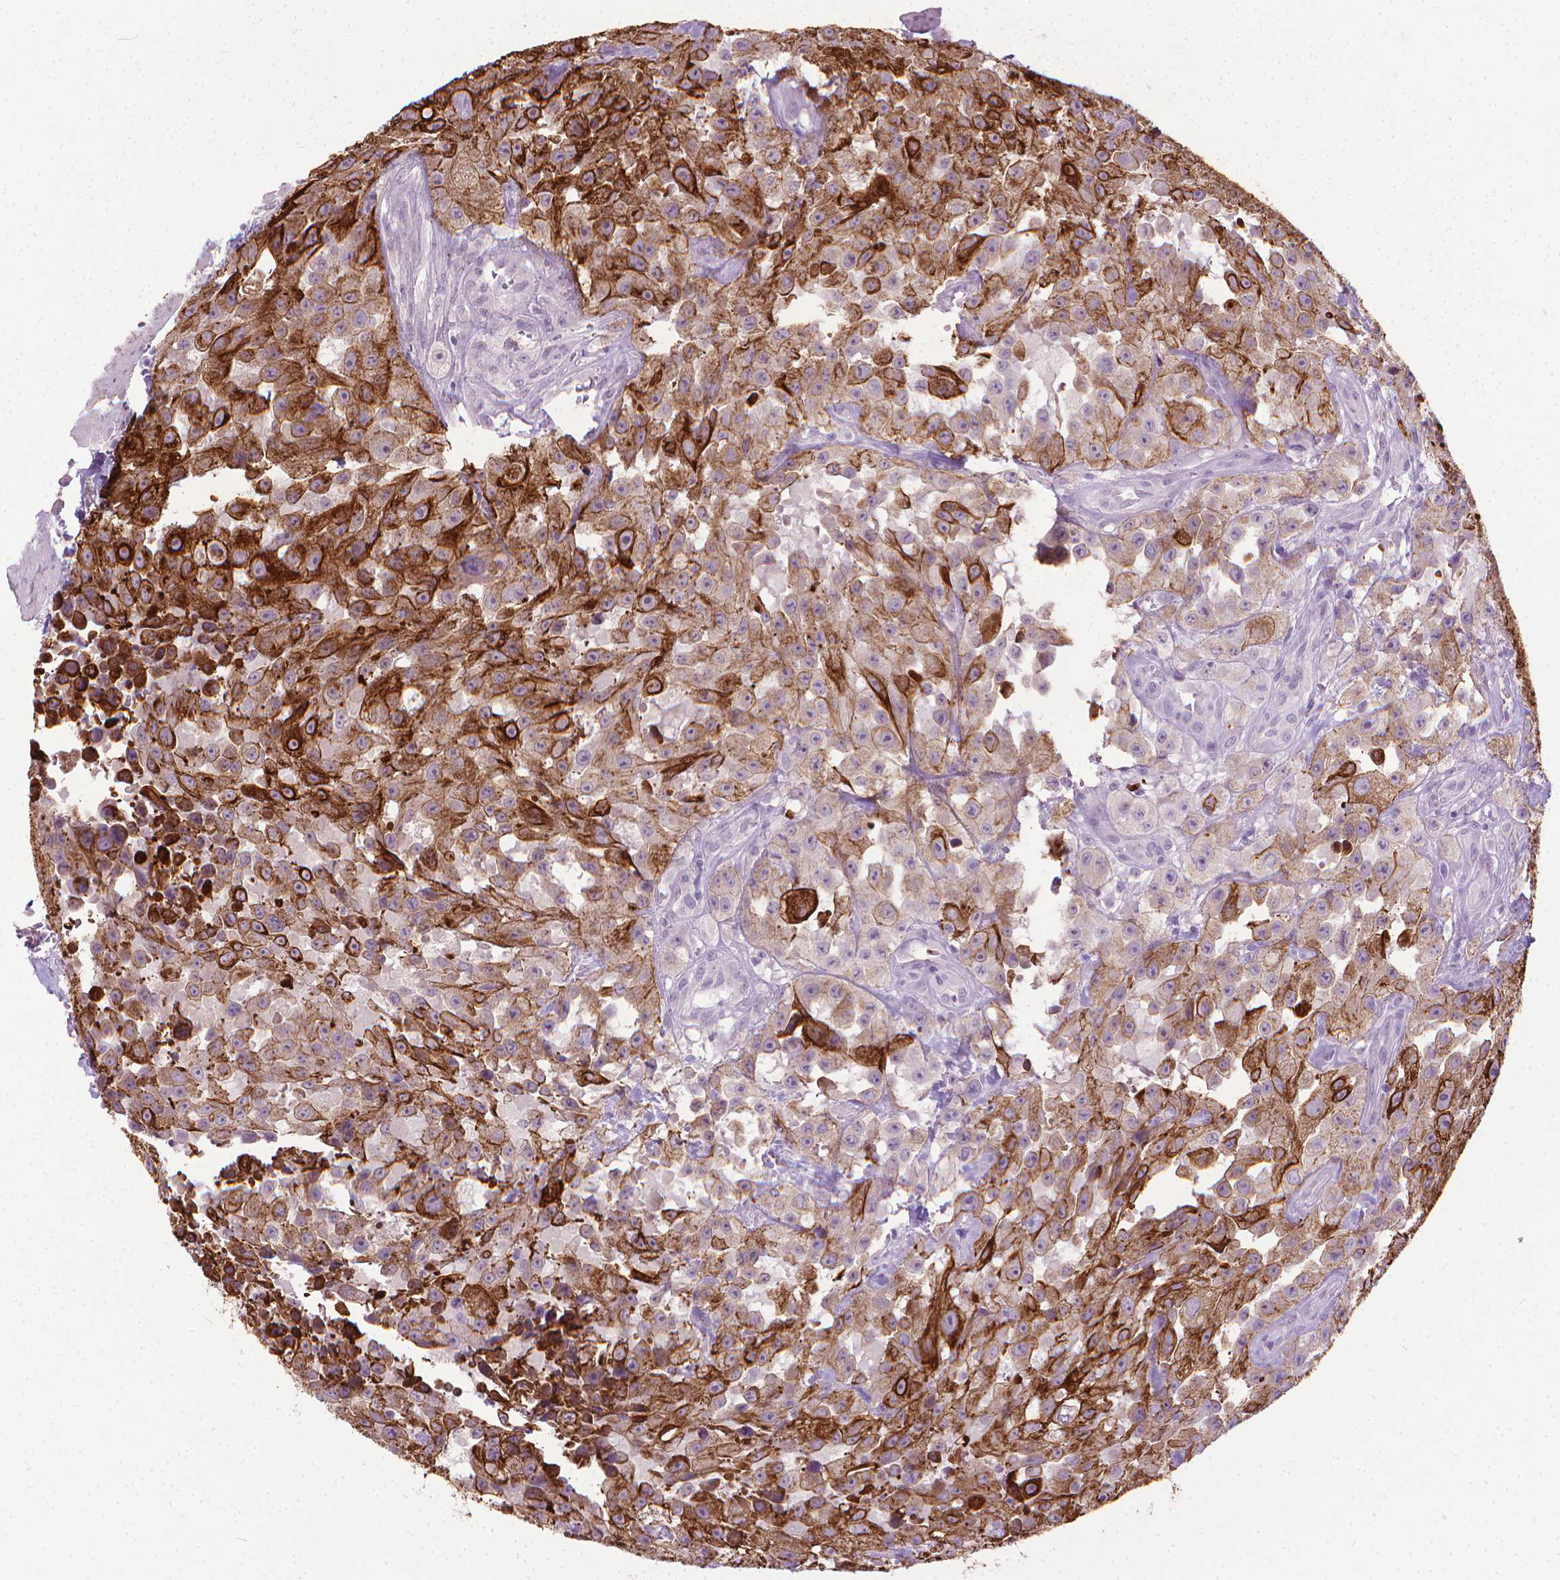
{"staining": {"intensity": "strong", "quantity": ">75%", "location": "cytoplasmic/membranous"}, "tissue": "urothelial cancer", "cell_type": "Tumor cells", "image_type": "cancer", "snomed": [{"axis": "morphology", "description": "Urothelial carcinoma, High grade"}, {"axis": "topography", "description": "Urinary bladder"}], "caption": "Tumor cells display high levels of strong cytoplasmic/membranous staining in approximately >75% of cells in human high-grade urothelial carcinoma.", "gene": "KRT5", "patient": {"sex": "male", "age": 79}}